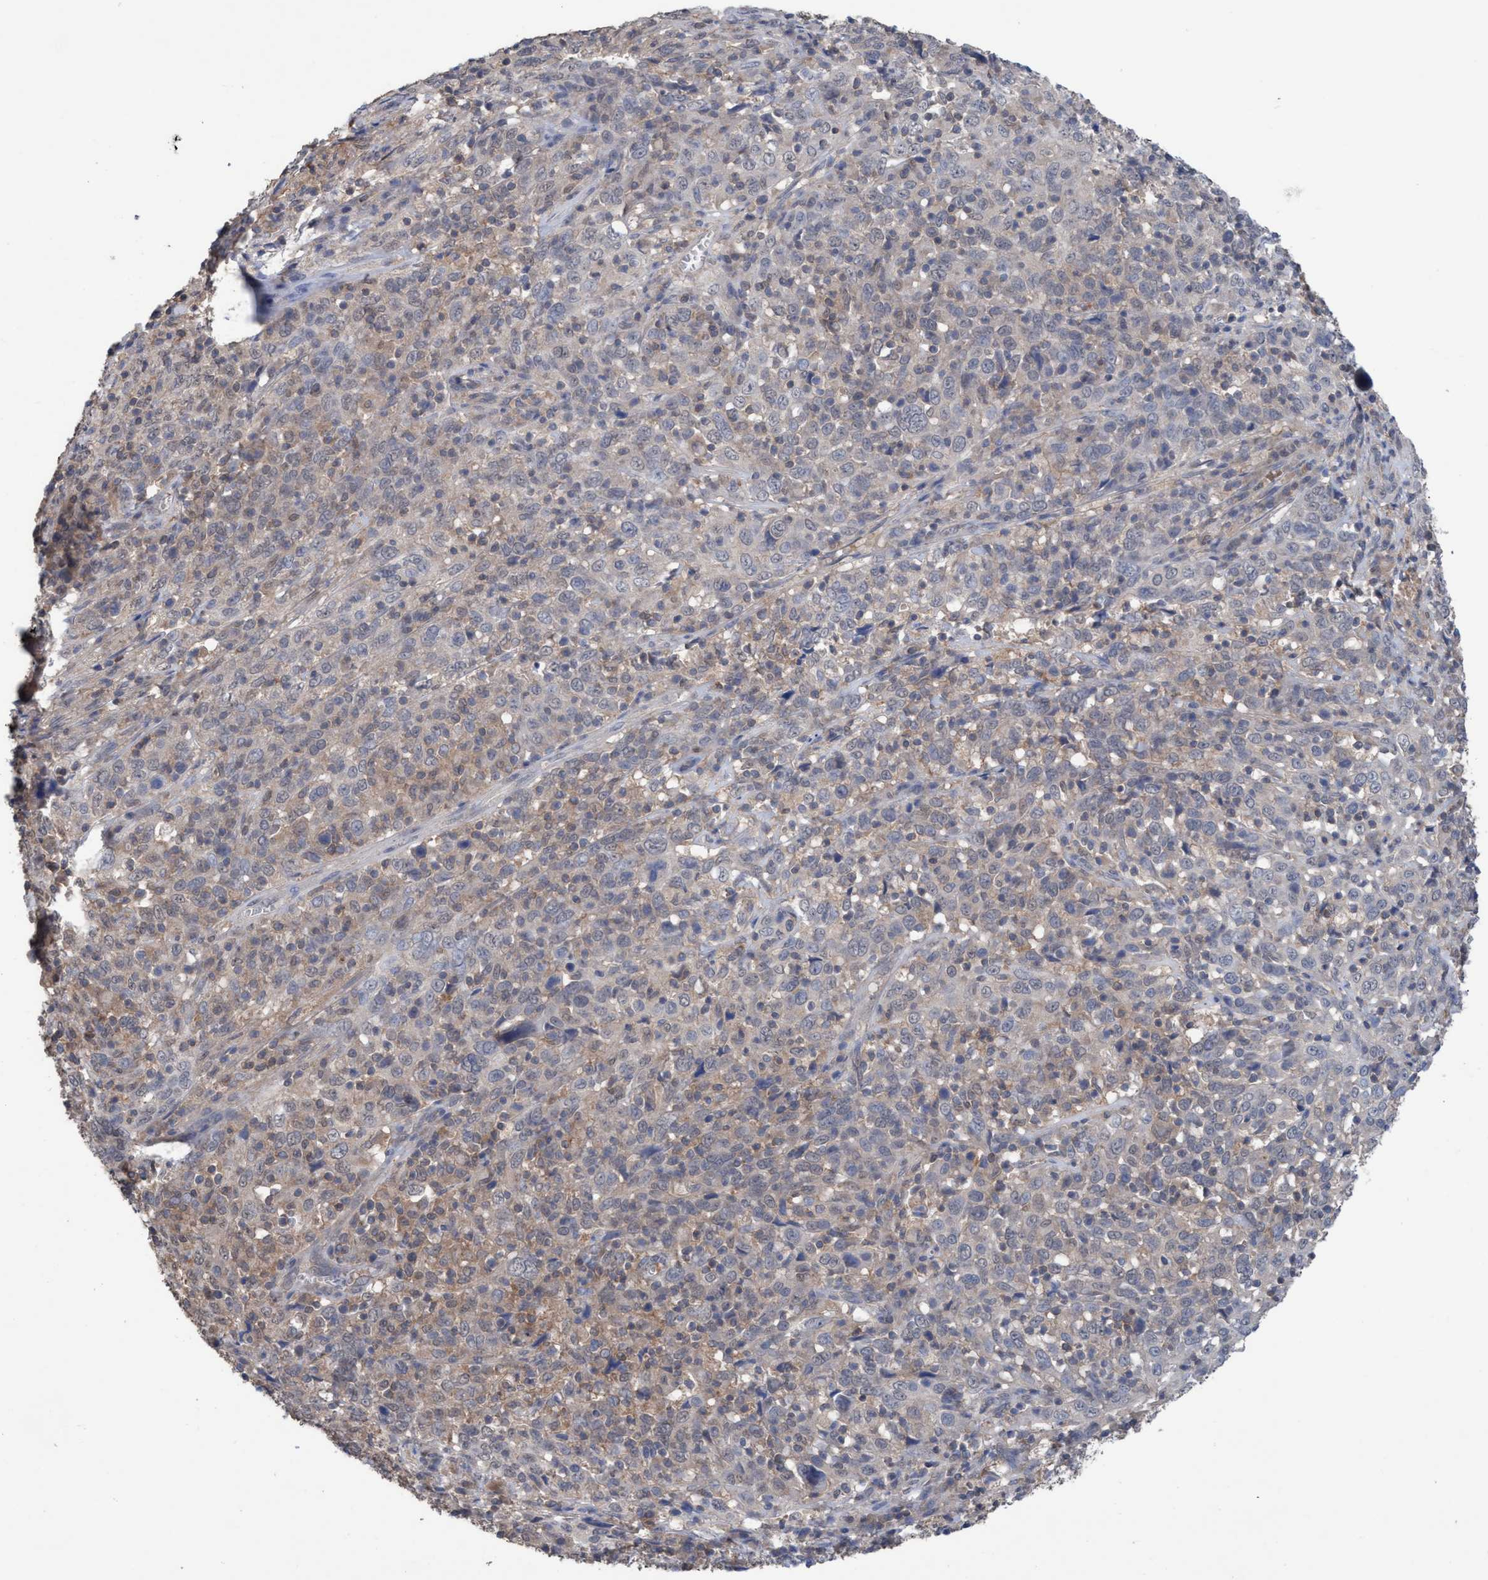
{"staining": {"intensity": "negative", "quantity": "none", "location": "none"}, "tissue": "cervical cancer", "cell_type": "Tumor cells", "image_type": "cancer", "snomed": [{"axis": "morphology", "description": "Squamous cell carcinoma, NOS"}, {"axis": "topography", "description": "Cervix"}], "caption": "Squamous cell carcinoma (cervical) was stained to show a protein in brown. There is no significant staining in tumor cells.", "gene": "GLOD4", "patient": {"sex": "female", "age": 46}}